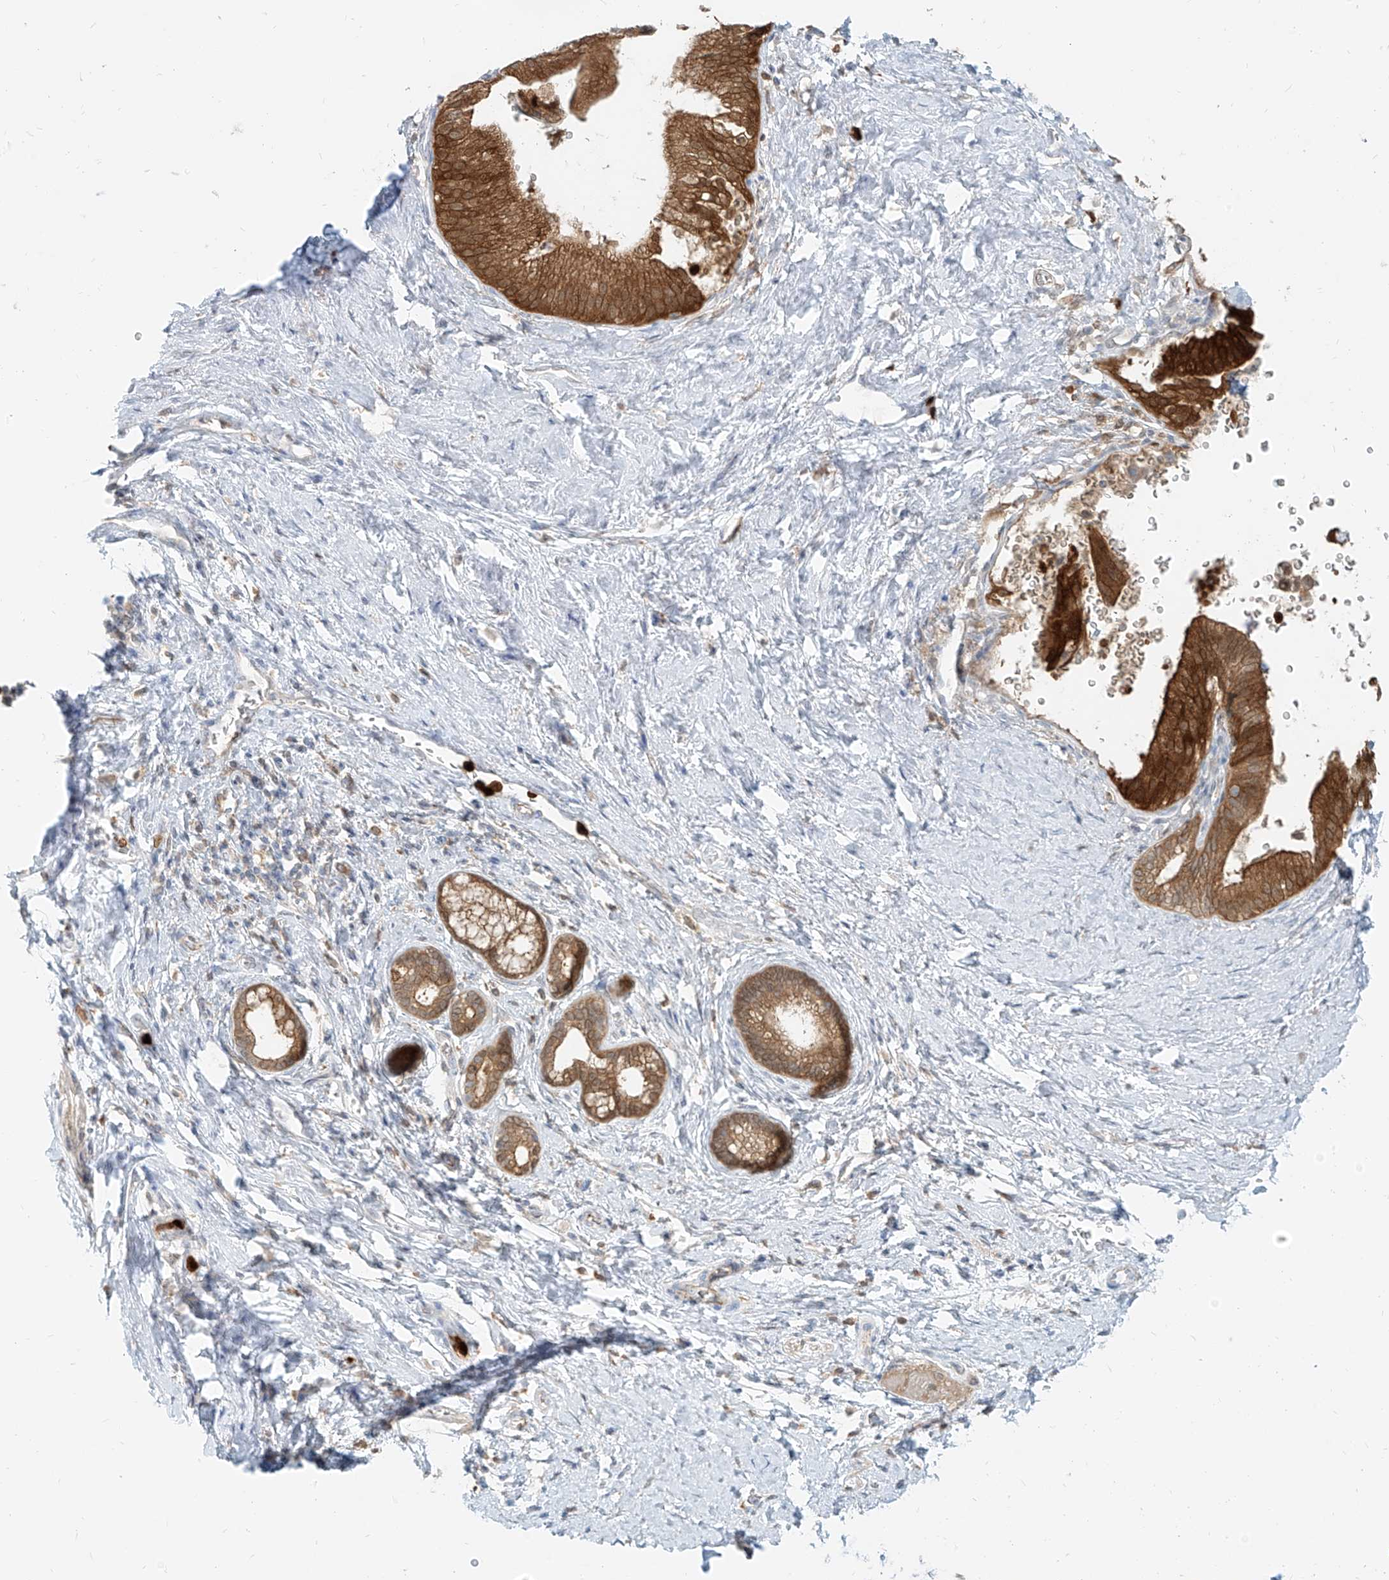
{"staining": {"intensity": "moderate", "quantity": ">75%", "location": "cytoplasmic/membranous"}, "tissue": "pancreatic cancer", "cell_type": "Tumor cells", "image_type": "cancer", "snomed": [{"axis": "morphology", "description": "Adenocarcinoma, NOS"}, {"axis": "topography", "description": "Pancreas"}], "caption": "Immunohistochemistry (IHC) photomicrograph of neoplastic tissue: human pancreatic cancer stained using IHC reveals medium levels of moderate protein expression localized specifically in the cytoplasmic/membranous of tumor cells, appearing as a cytoplasmic/membranous brown color.", "gene": "PGD", "patient": {"sex": "female", "age": 72}}